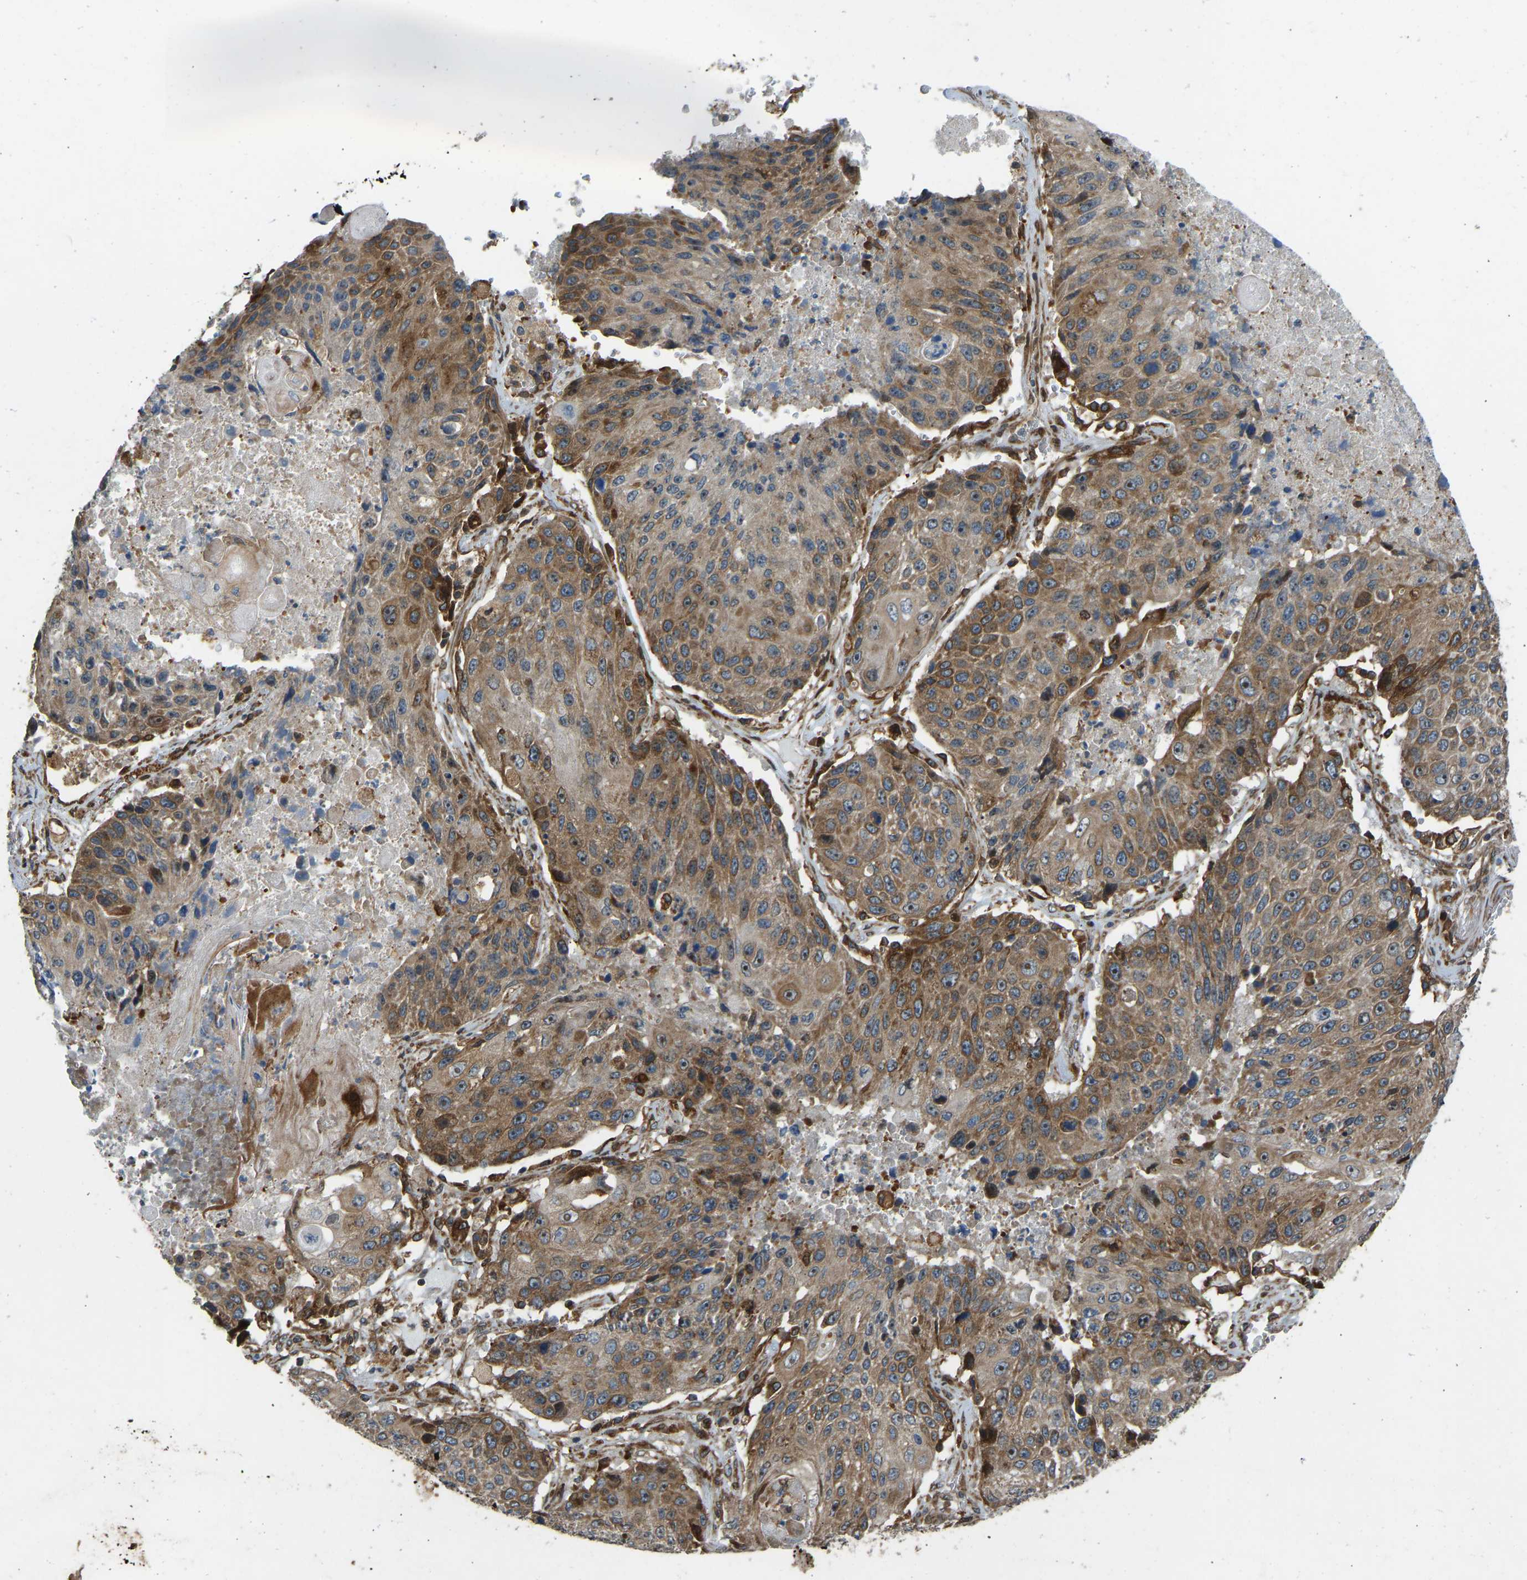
{"staining": {"intensity": "moderate", "quantity": ">75%", "location": "cytoplasmic/membranous"}, "tissue": "lung cancer", "cell_type": "Tumor cells", "image_type": "cancer", "snomed": [{"axis": "morphology", "description": "Squamous cell carcinoma, NOS"}, {"axis": "topography", "description": "Lung"}], "caption": "A high-resolution micrograph shows IHC staining of lung cancer, which reveals moderate cytoplasmic/membranous staining in about >75% of tumor cells. The staining is performed using DAB (3,3'-diaminobenzidine) brown chromogen to label protein expression. The nuclei are counter-stained blue using hematoxylin.", "gene": "OS9", "patient": {"sex": "male", "age": 61}}